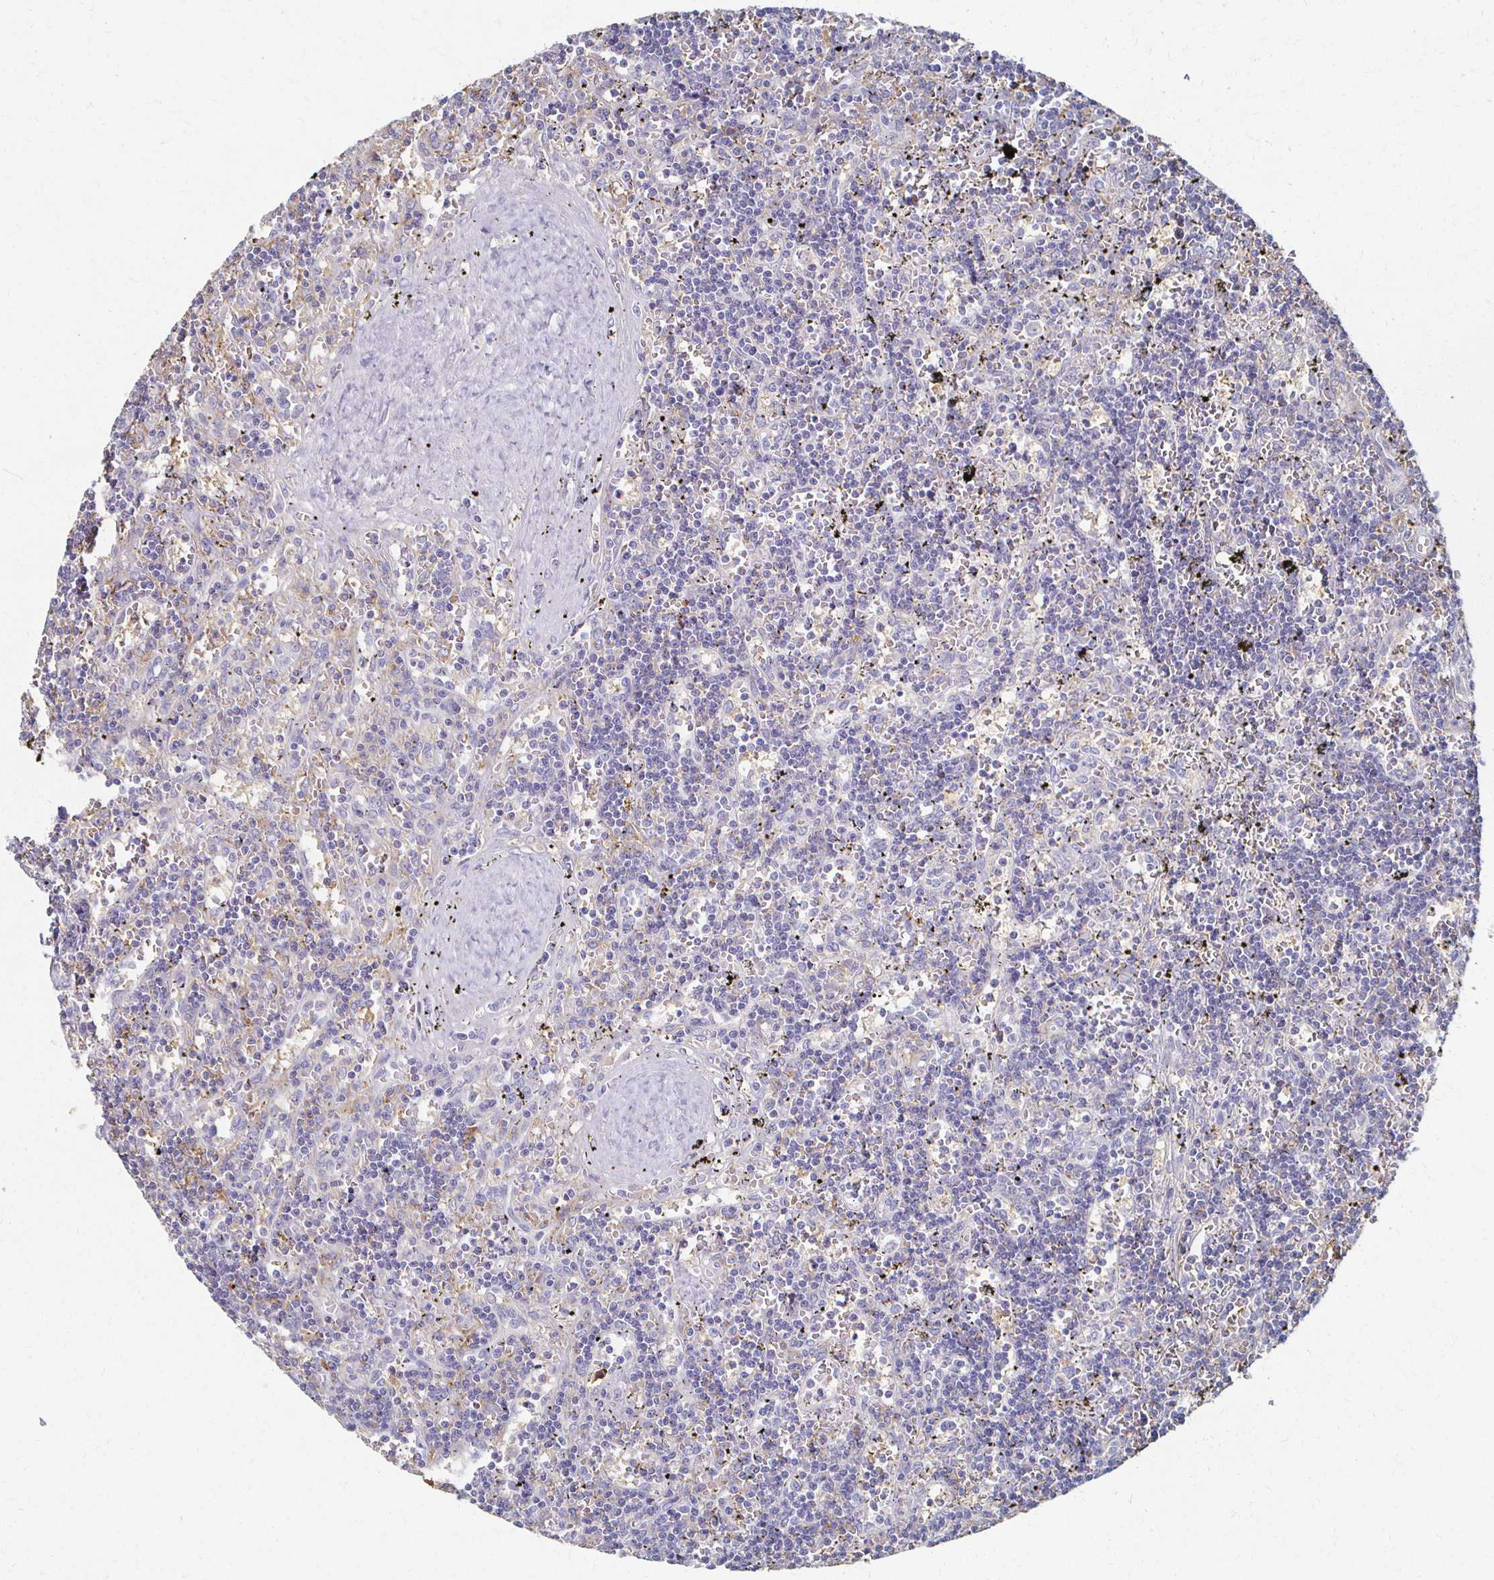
{"staining": {"intensity": "negative", "quantity": "none", "location": "none"}, "tissue": "lymphoma", "cell_type": "Tumor cells", "image_type": "cancer", "snomed": [{"axis": "morphology", "description": "Malignant lymphoma, non-Hodgkin's type, Low grade"}, {"axis": "topography", "description": "Spleen"}], "caption": "This is an IHC photomicrograph of human lymphoma. There is no staining in tumor cells.", "gene": "CX3CR1", "patient": {"sex": "male", "age": 60}}